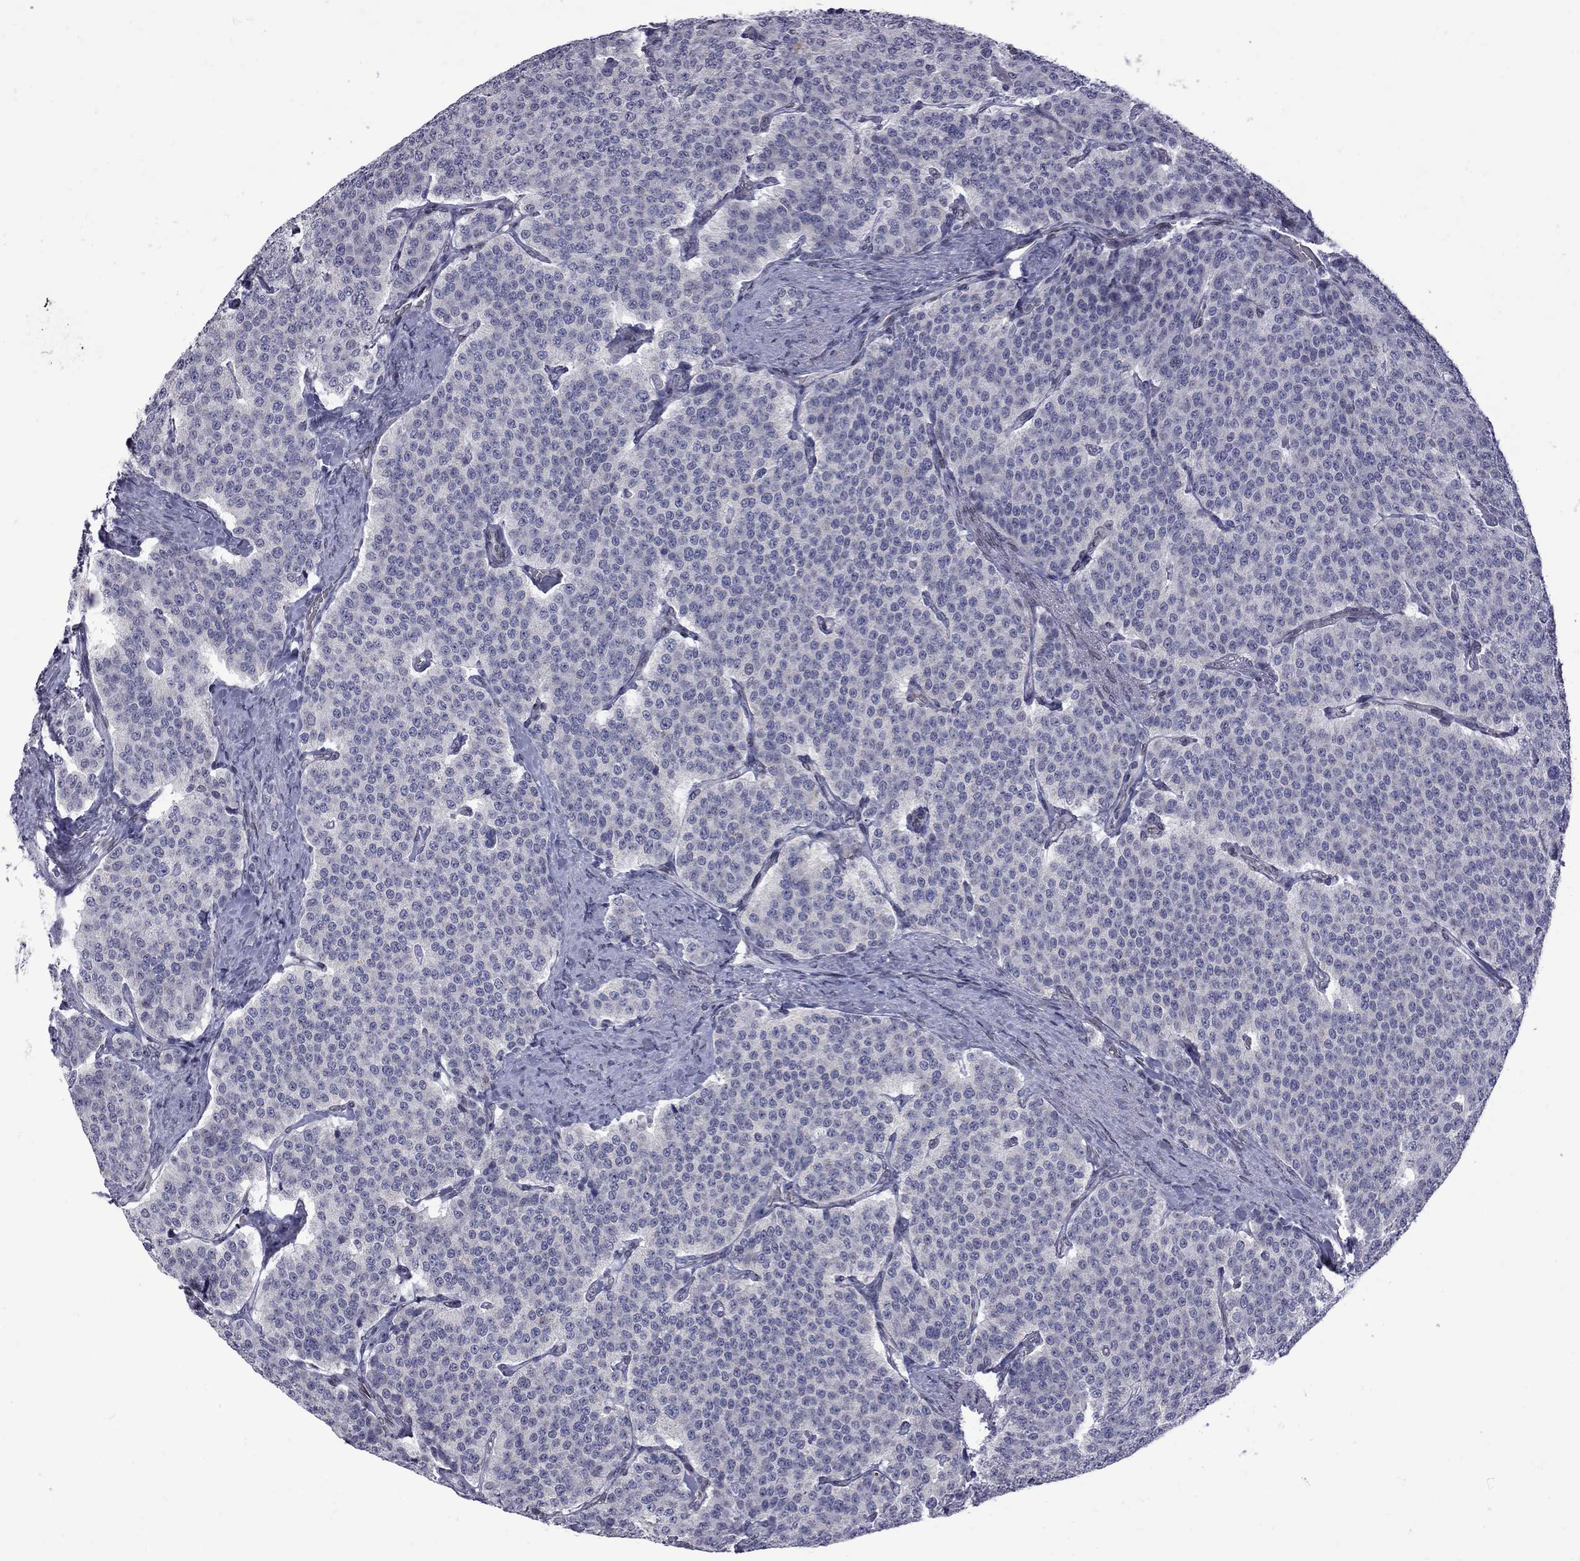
{"staining": {"intensity": "negative", "quantity": "none", "location": "none"}, "tissue": "carcinoid", "cell_type": "Tumor cells", "image_type": "cancer", "snomed": [{"axis": "morphology", "description": "Carcinoid, malignant, NOS"}, {"axis": "topography", "description": "Small intestine"}], "caption": "Carcinoid stained for a protein using immunohistochemistry reveals no positivity tumor cells.", "gene": "CLTCL1", "patient": {"sex": "female", "age": 58}}